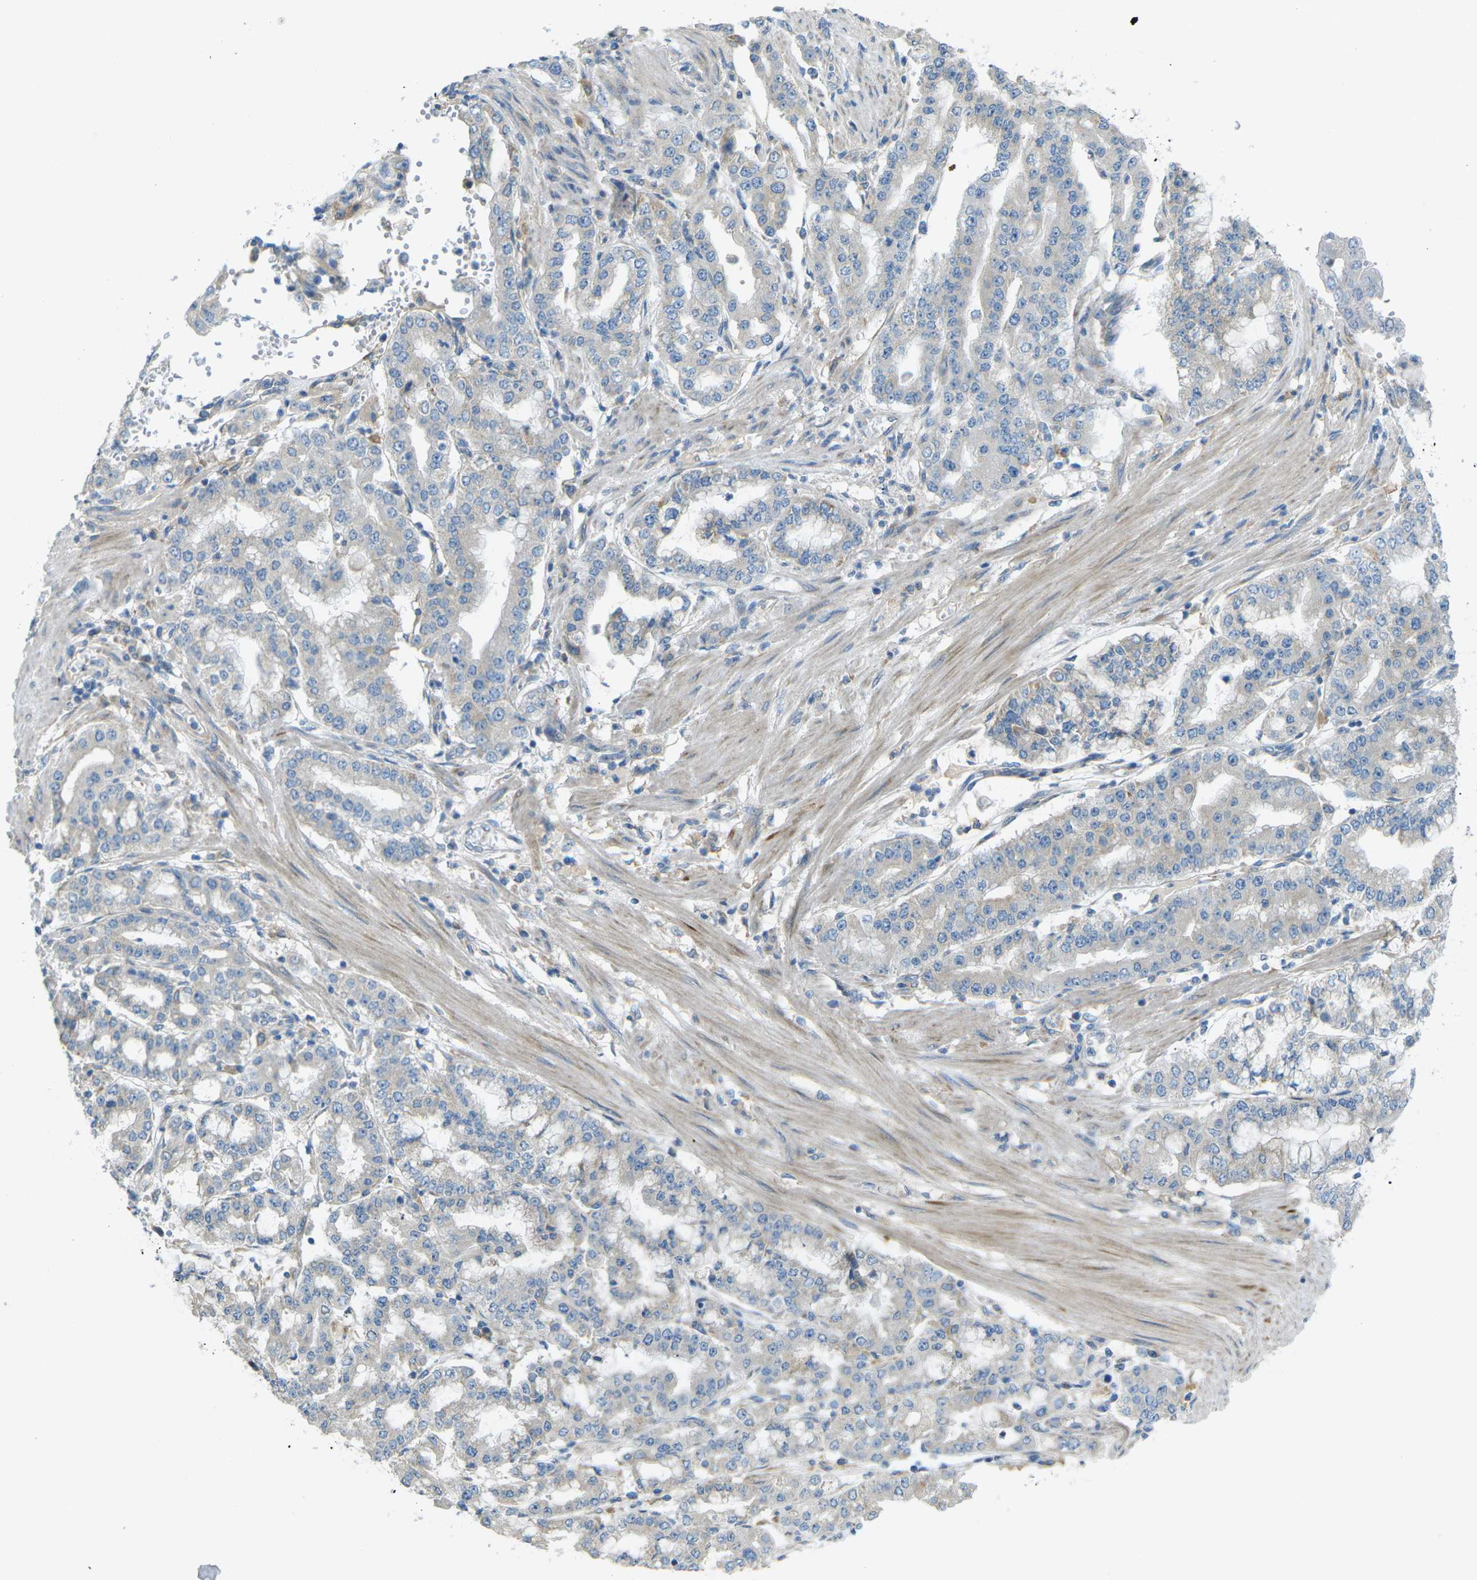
{"staining": {"intensity": "negative", "quantity": "none", "location": "none"}, "tissue": "stomach cancer", "cell_type": "Tumor cells", "image_type": "cancer", "snomed": [{"axis": "morphology", "description": "Adenocarcinoma, NOS"}, {"axis": "topography", "description": "Stomach"}], "caption": "DAB immunohistochemical staining of human stomach adenocarcinoma exhibits no significant staining in tumor cells.", "gene": "MYLK4", "patient": {"sex": "male", "age": 76}}